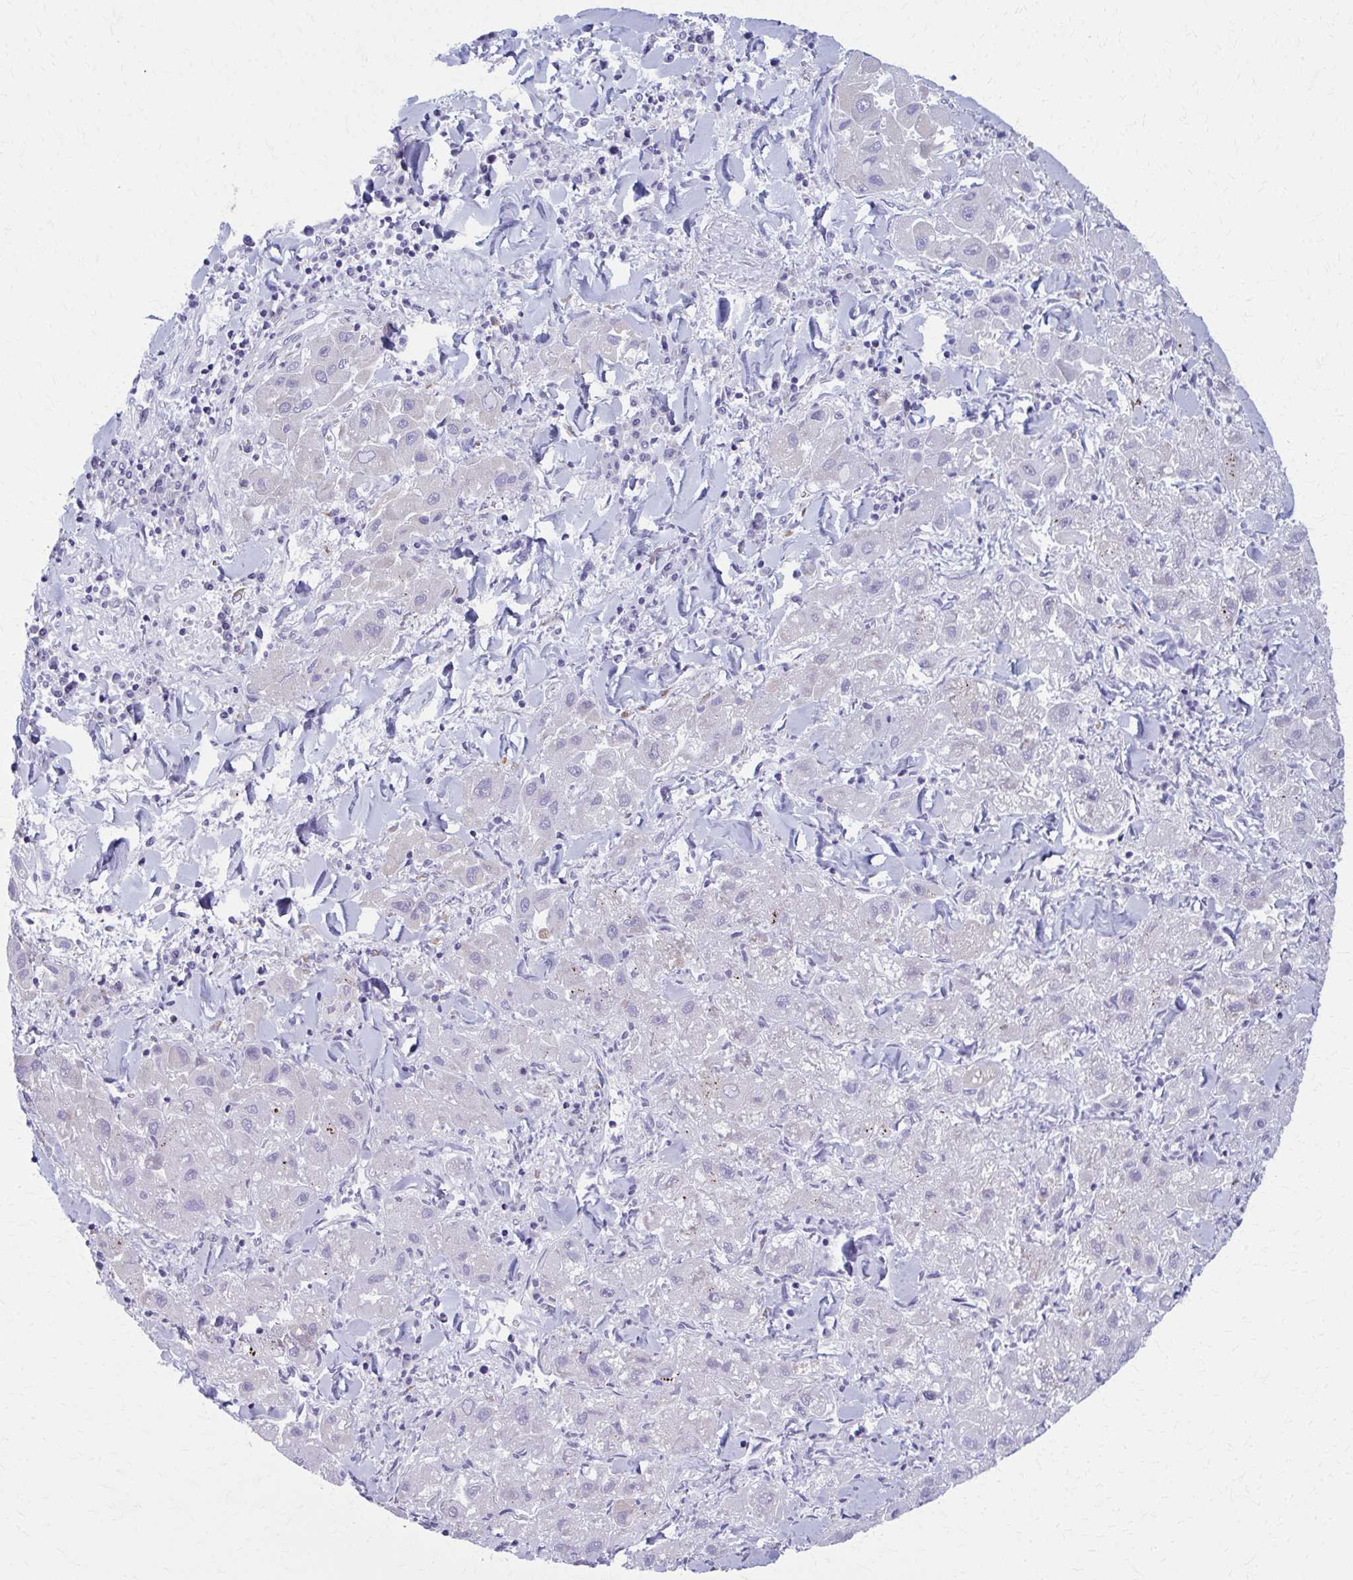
{"staining": {"intensity": "negative", "quantity": "none", "location": "none"}, "tissue": "liver cancer", "cell_type": "Tumor cells", "image_type": "cancer", "snomed": [{"axis": "morphology", "description": "Carcinoma, Hepatocellular, NOS"}, {"axis": "topography", "description": "Liver"}], "caption": "Immunohistochemical staining of human liver hepatocellular carcinoma reveals no significant positivity in tumor cells.", "gene": "SPATS2L", "patient": {"sex": "male", "age": 24}}